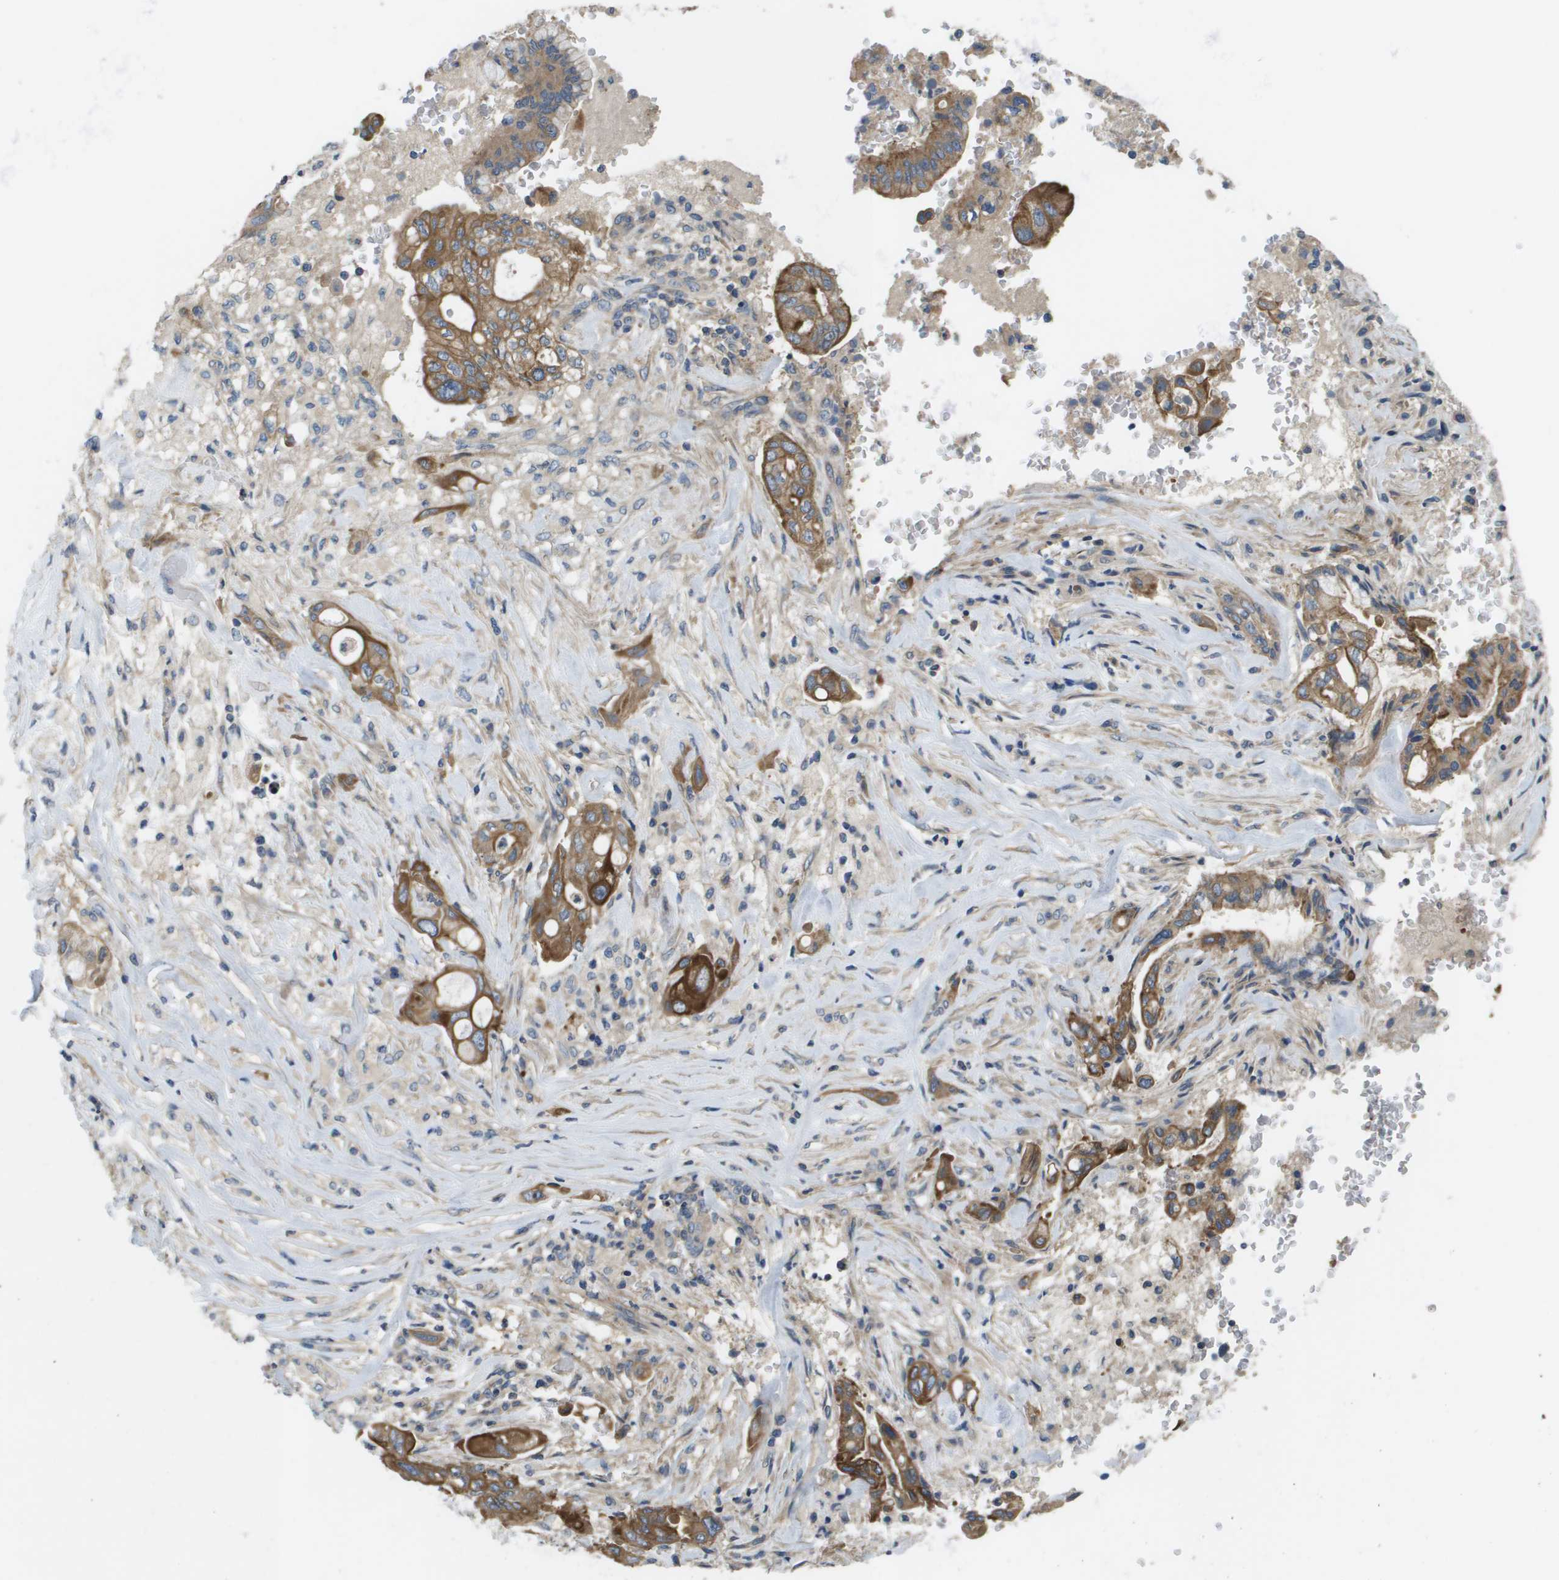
{"staining": {"intensity": "moderate", "quantity": ">75%", "location": "cytoplasmic/membranous"}, "tissue": "pancreatic cancer", "cell_type": "Tumor cells", "image_type": "cancer", "snomed": [{"axis": "morphology", "description": "Adenocarcinoma, NOS"}, {"axis": "topography", "description": "Pancreas"}], "caption": "Moderate cytoplasmic/membranous expression for a protein is seen in about >75% of tumor cells of pancreatic adenocarcinoma using immunohistochemistry (IHC).", "gene": "KRT23", "patient": {"sex": "female", "age": 73}}